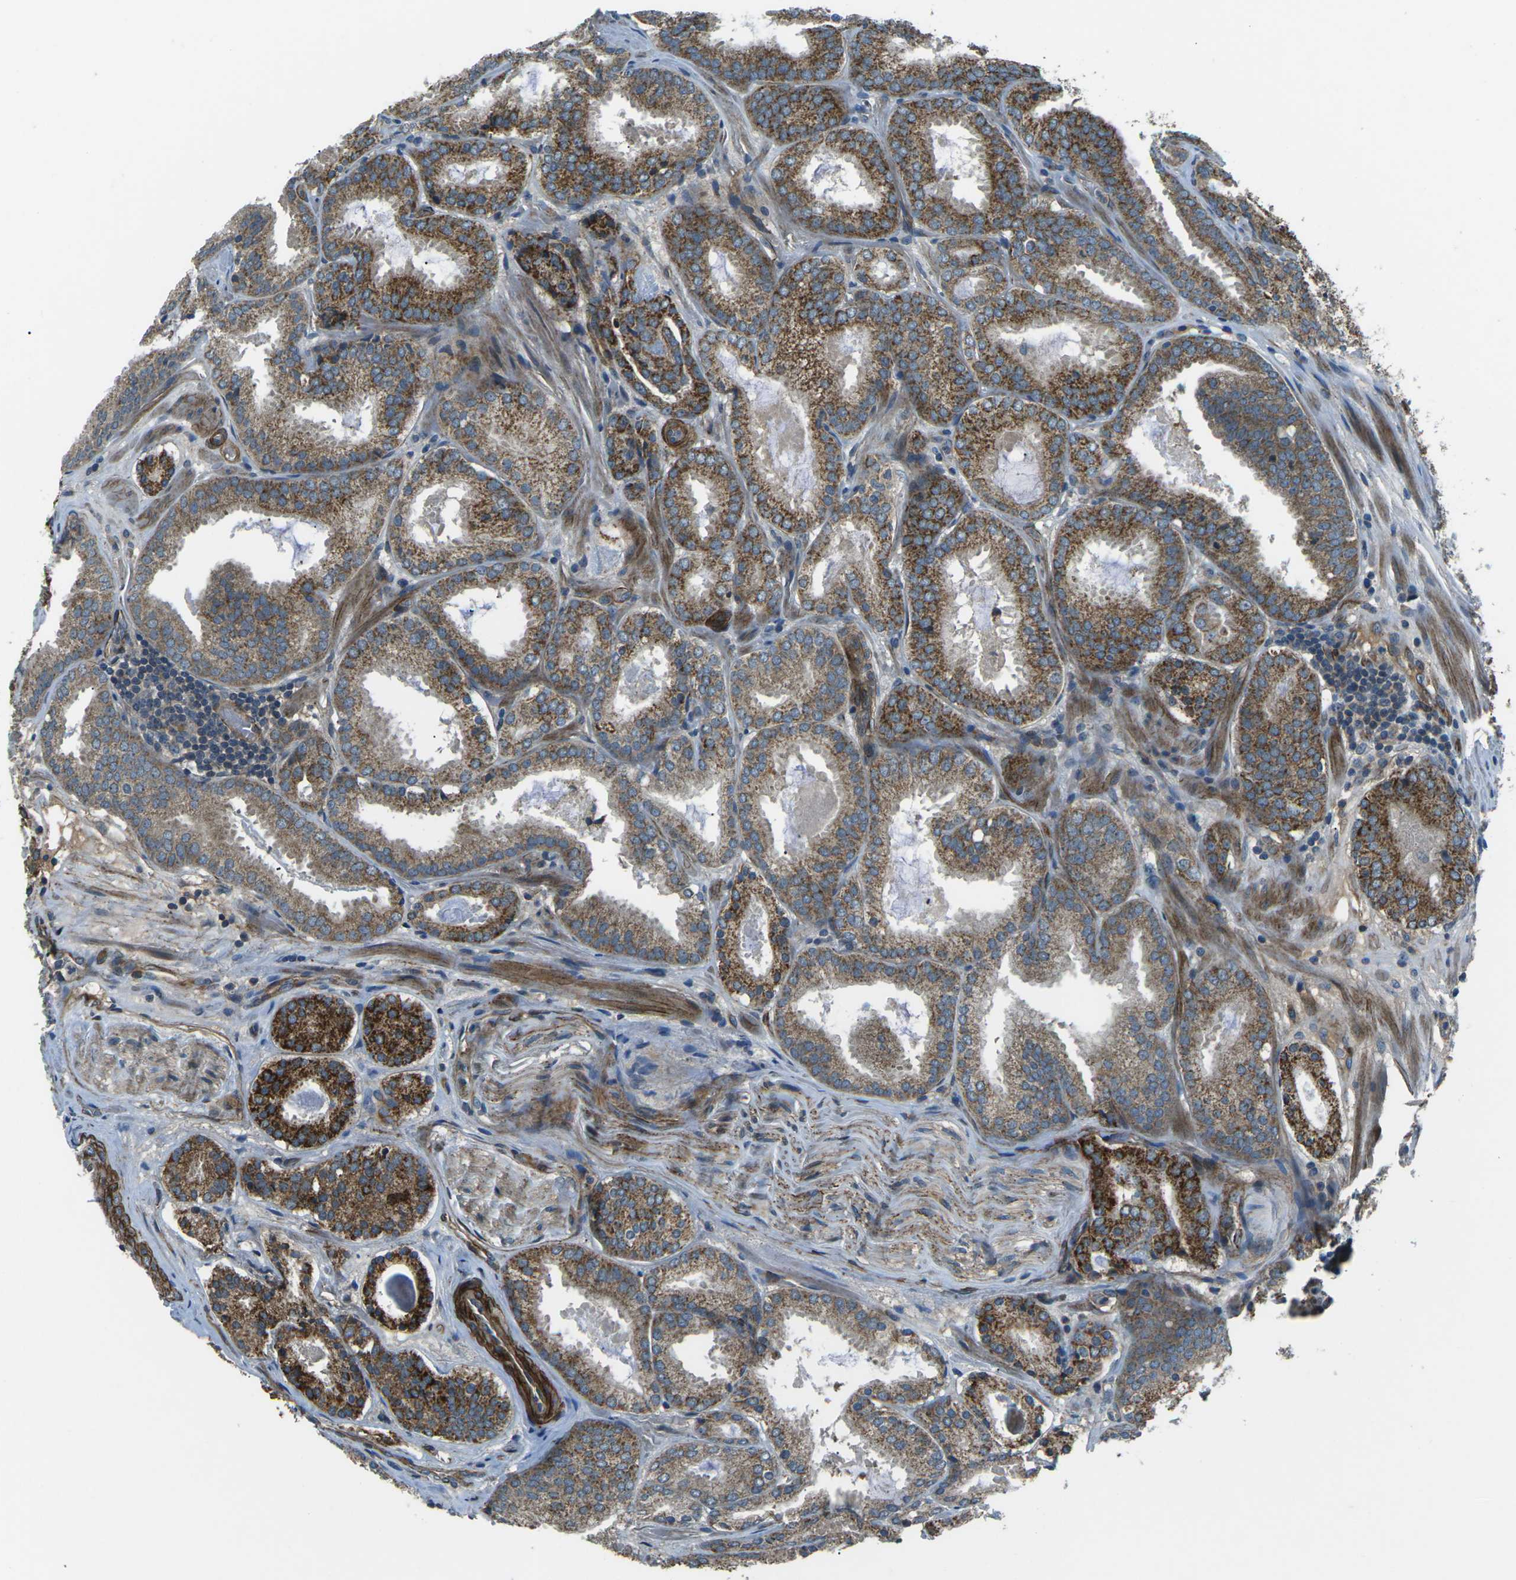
{"staining": {"intensity": "strong", "quantity": ">75%", "location": "cytoplasmic/membranous"}, "tissue": "prostate cancer", "cell_type": "Tumor cells", "image_type": "cancer", "snomed": [{"axis": "morphology", "description": "Adenocarcinoma, Low grade"}, {"axis": "topography", "description": "Prostate"}], "caption": "Prostate low-grade adenocarcinoma stained with a brown dye exhibits strong cytoplasmic/membranous positive staining in approximately >75% of tumor cells.", "gene": "AFAP1", "patient": {"sex": "male", "age": 69}}